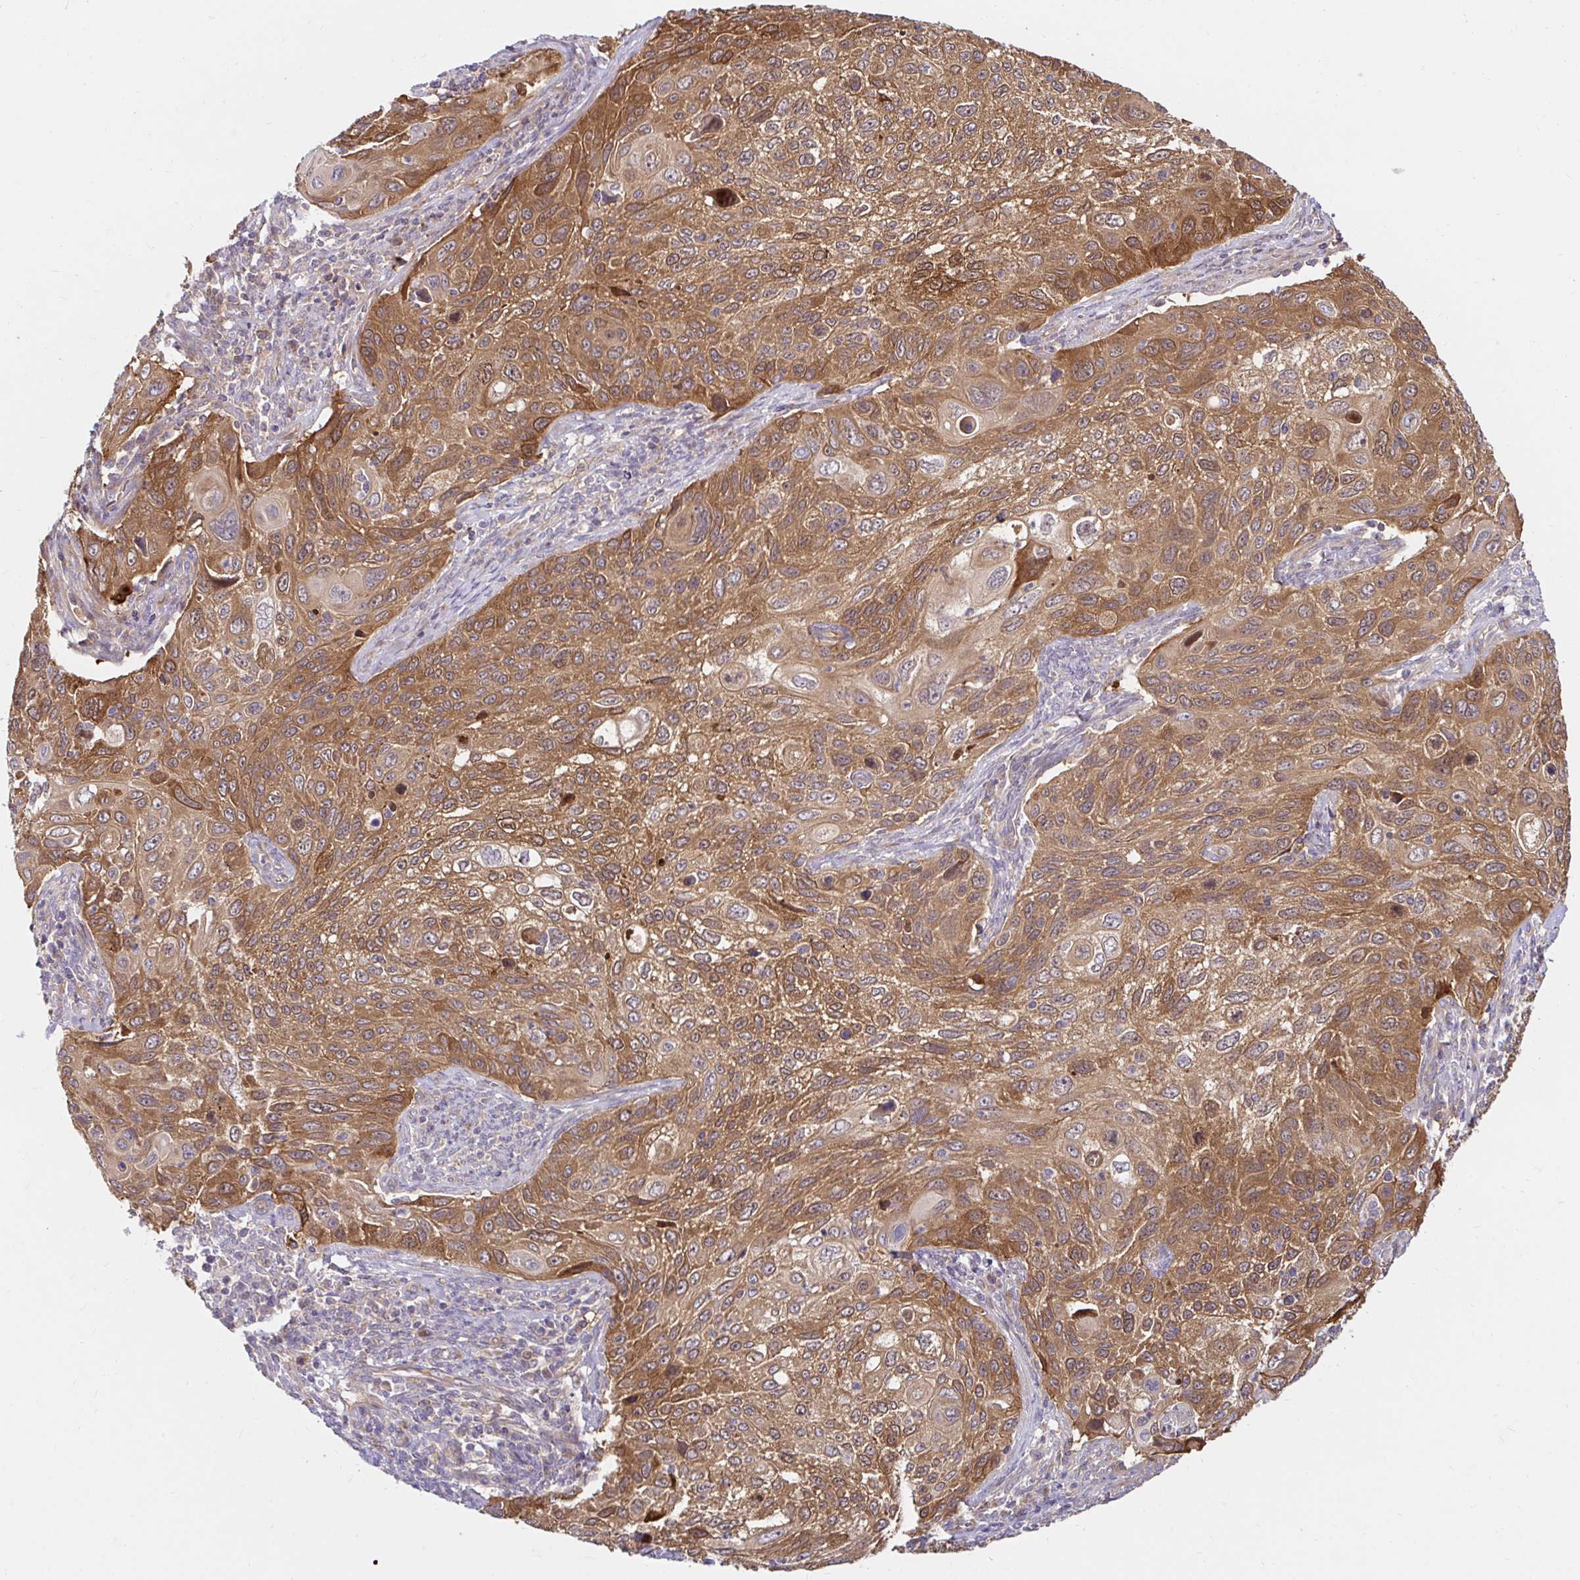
{"staining": {"intensity": "moderate", "quantity": ">75%", "location": "cytoplasmic/membranous"}, "tissue": "cervical cancer", "cell_type": "Tumor cells", "image_type": "cancer", "snomed": [{"axis": "morphology", "description": "Squamous cell carcinoma, NOS"}, {"axis": "topography", "description": "Cervix"}], "caption": "Cervical squamous cell carcinoma stained with a protein marker demonstrates moderate staining in tumor cells.", "gene": "ITGA2", "patient": {"sex": "female", "age": 70}}